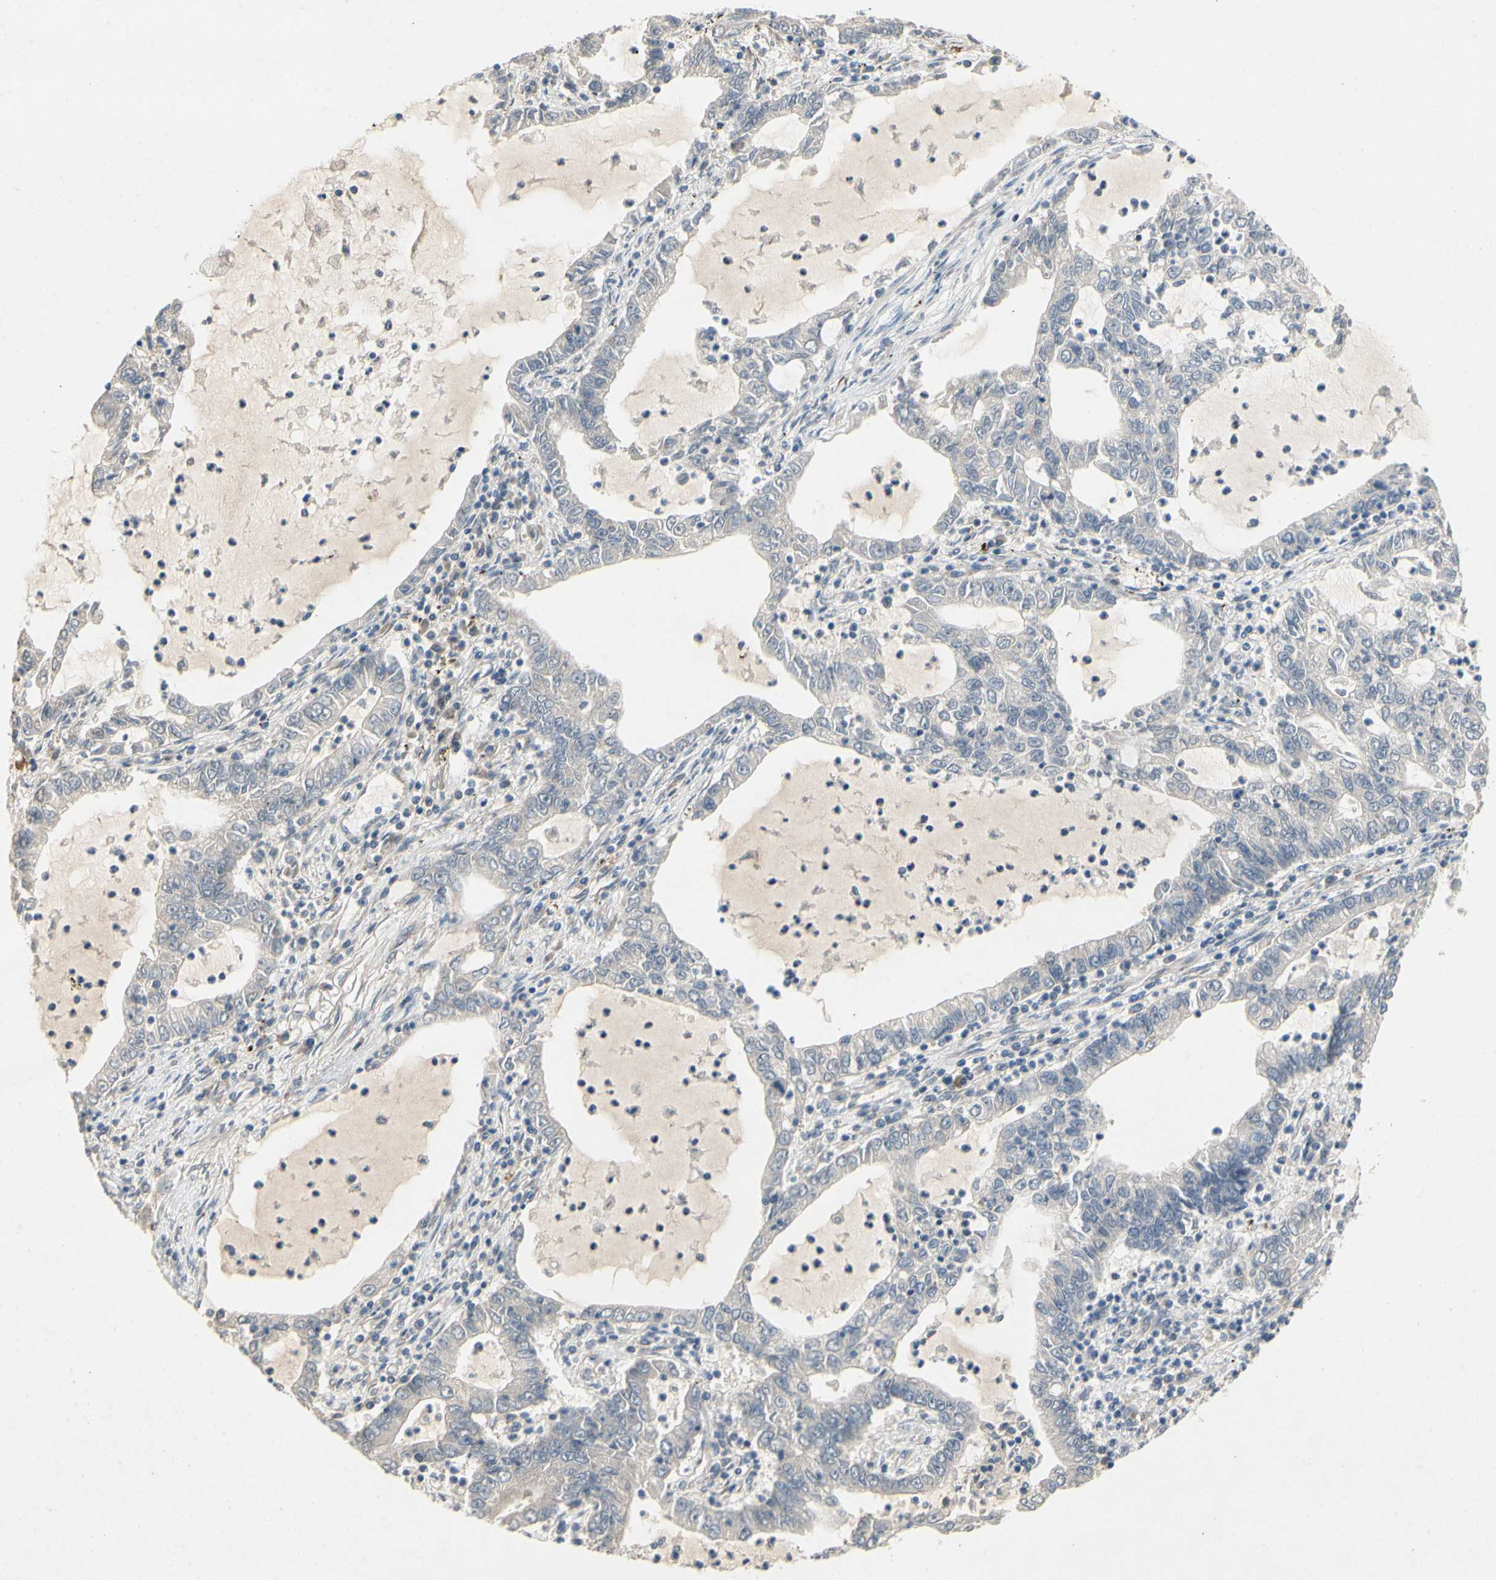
{"staining": {"intensity": "negative", "quantity": "none", "location": "none"}, "tissue": "lung cancer", "cell_type": "Tumor cells", "image_type": "cancer", "snomed": [{"axis": "morphology", "description": "Adenocarcinoma, NOS"}, {"axis": "topography", "description": "Lung"}], "caption": "High magnification brightfield microscopy of lung adenocarcinoma stained with DAB (3,3'-diaminobenzidine) (brown) and counterstained with hematoxylin (blue): tumor cells show no significant staining.", "gene": "KLHDC8B", "patient": {"sex": "female", "age": 51}}